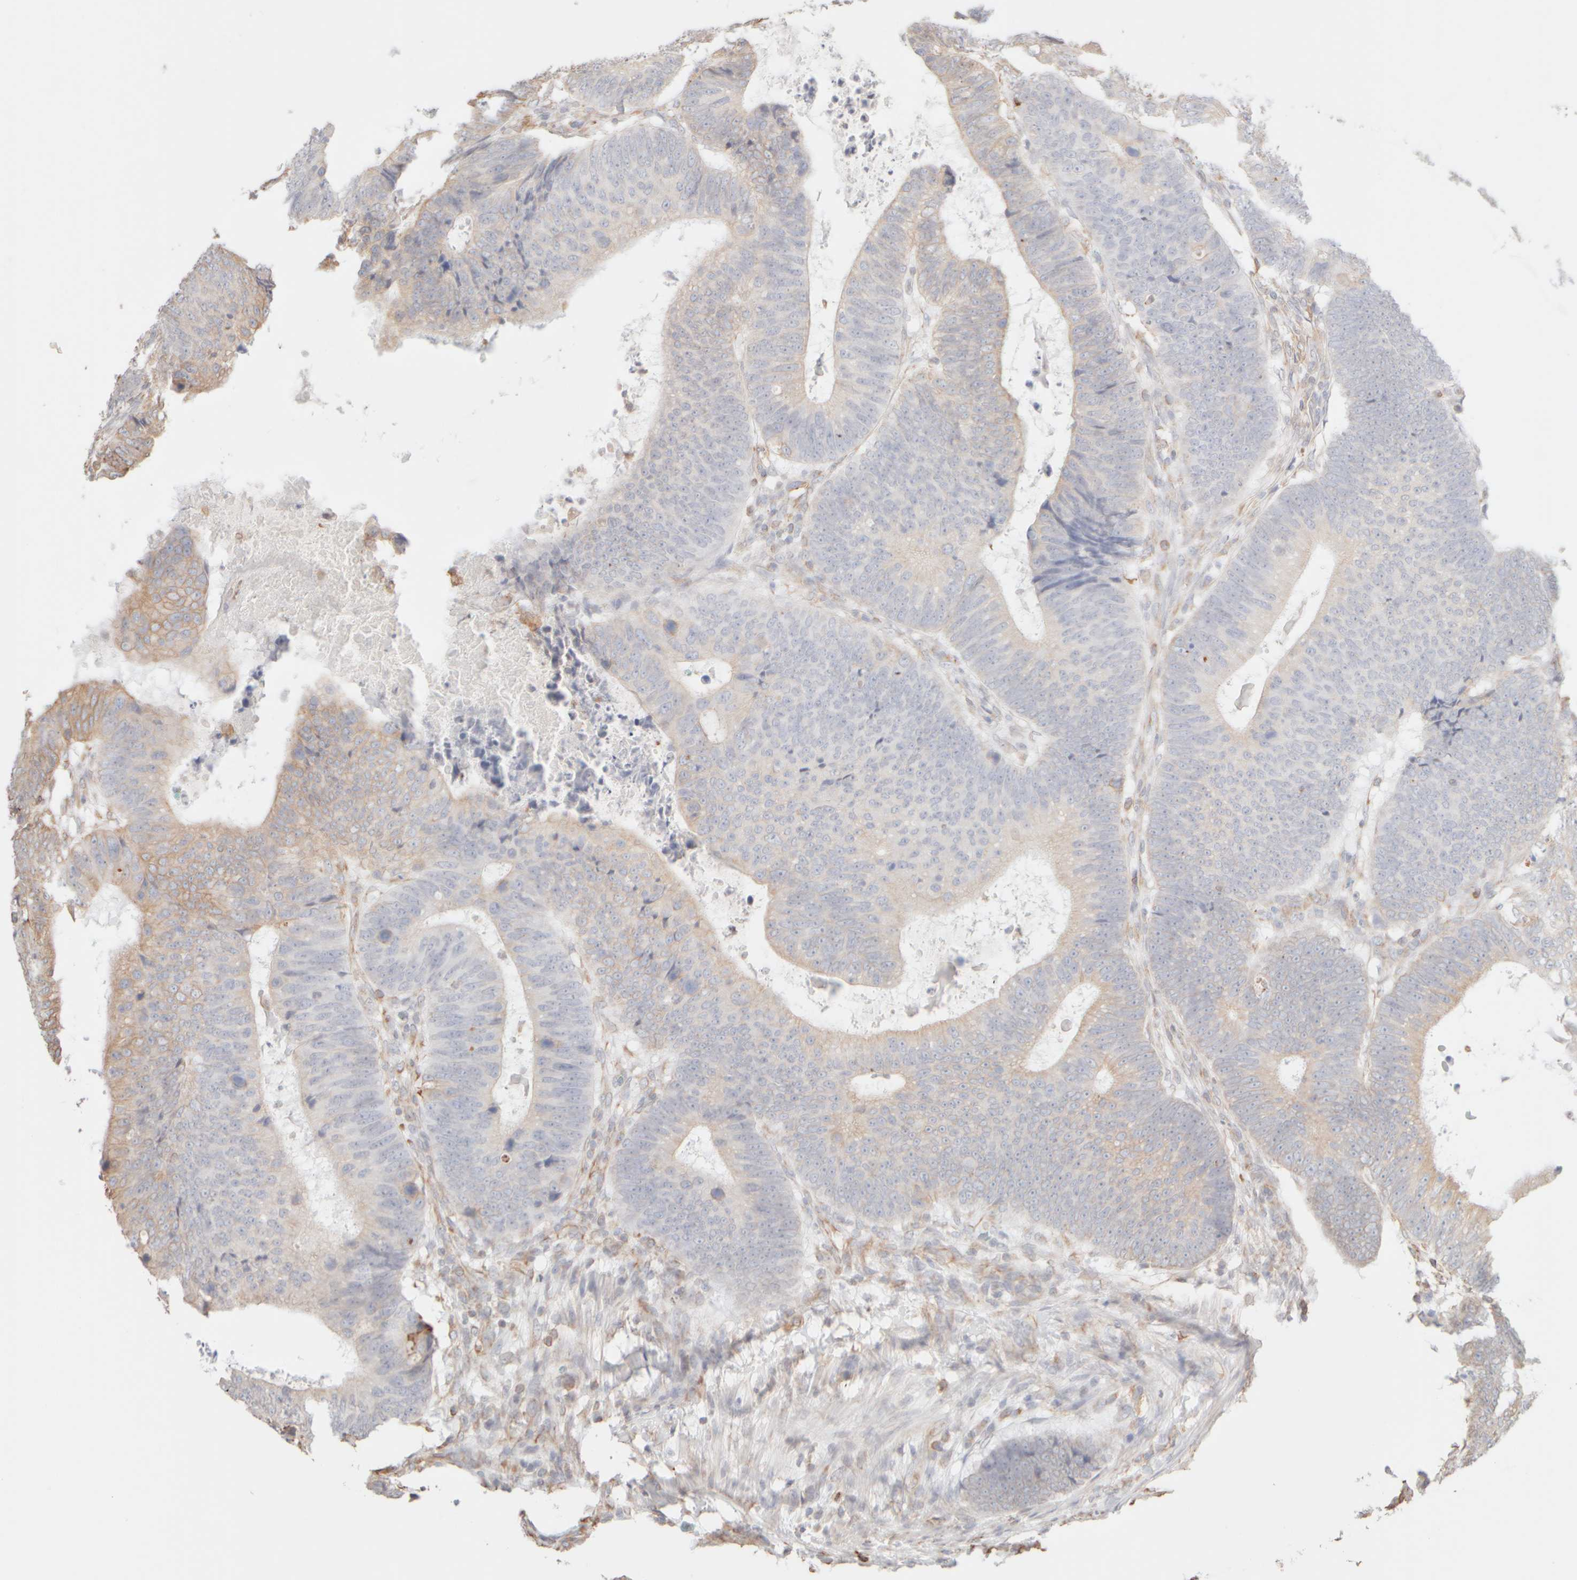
{"staining": {"intensity": "negative", "quantity": "none", "location": "none"}, "tissue": "colorectal cancer", "cell_type": "Tumor cells", "image_type": "cancer", "snomed": [{"axis": "morphology", "description": "Adenocarcinoma, NOS"}, {"axis": "topography", "description": "Colon"}], "caption": "A photomicrograph of human colorectal cancer (adenocarcinoma) is negative for staining in tumor cells.", "gene": "KRT15", "patient": {"sex": "male", "age": 56}}